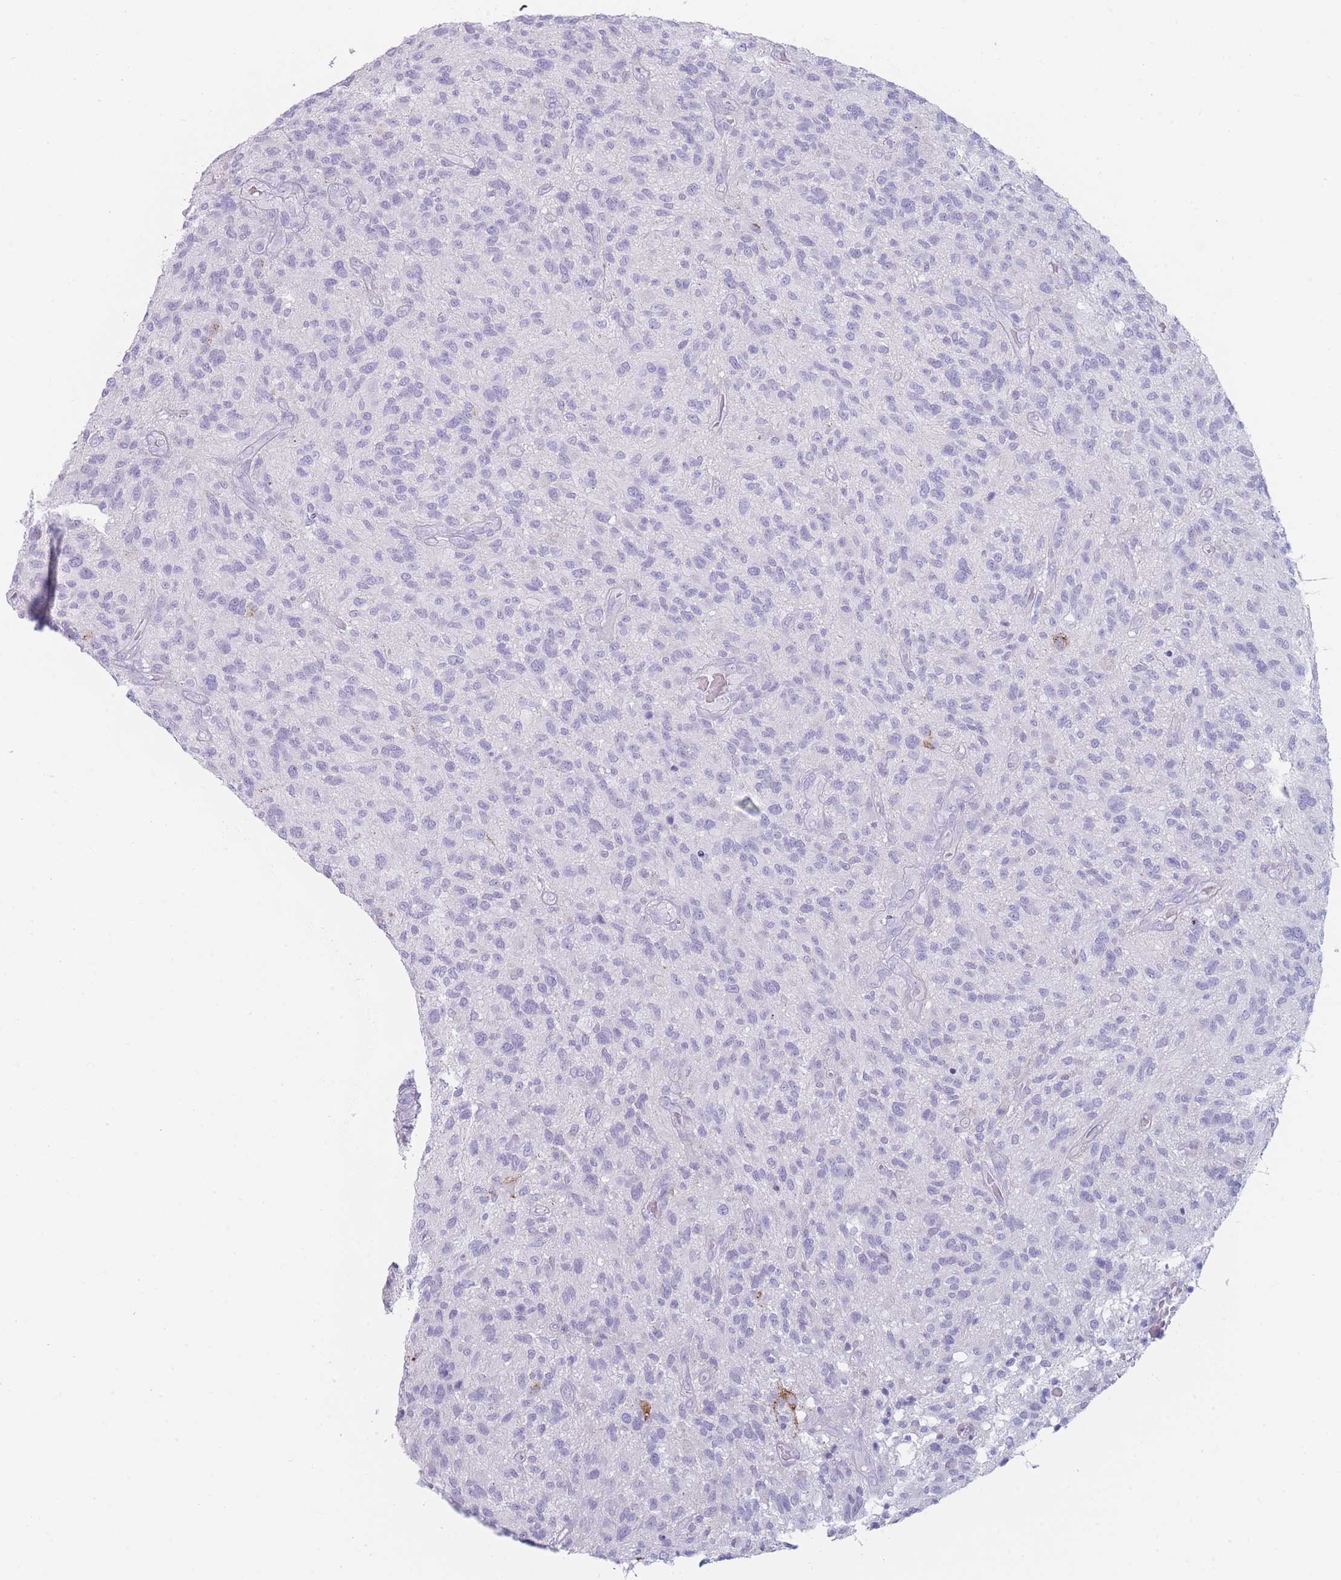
{"staining": {"intensity": "negative", "quantity": "none", "location": "none"}, "tissue": "glioma", "cell_type": "Tumor cells", "image_type": "cancer", "snomed": [{"axis": "morphology", "description": "Glioma, malignant, High grade"}, {"axis": "topography", "description": "Brain"}], "caption": "A histopathology image of human glioma is negative for staining in tumor cells.", "gene": "GPR12", "patient": {"sex": "male", "age": 47}}